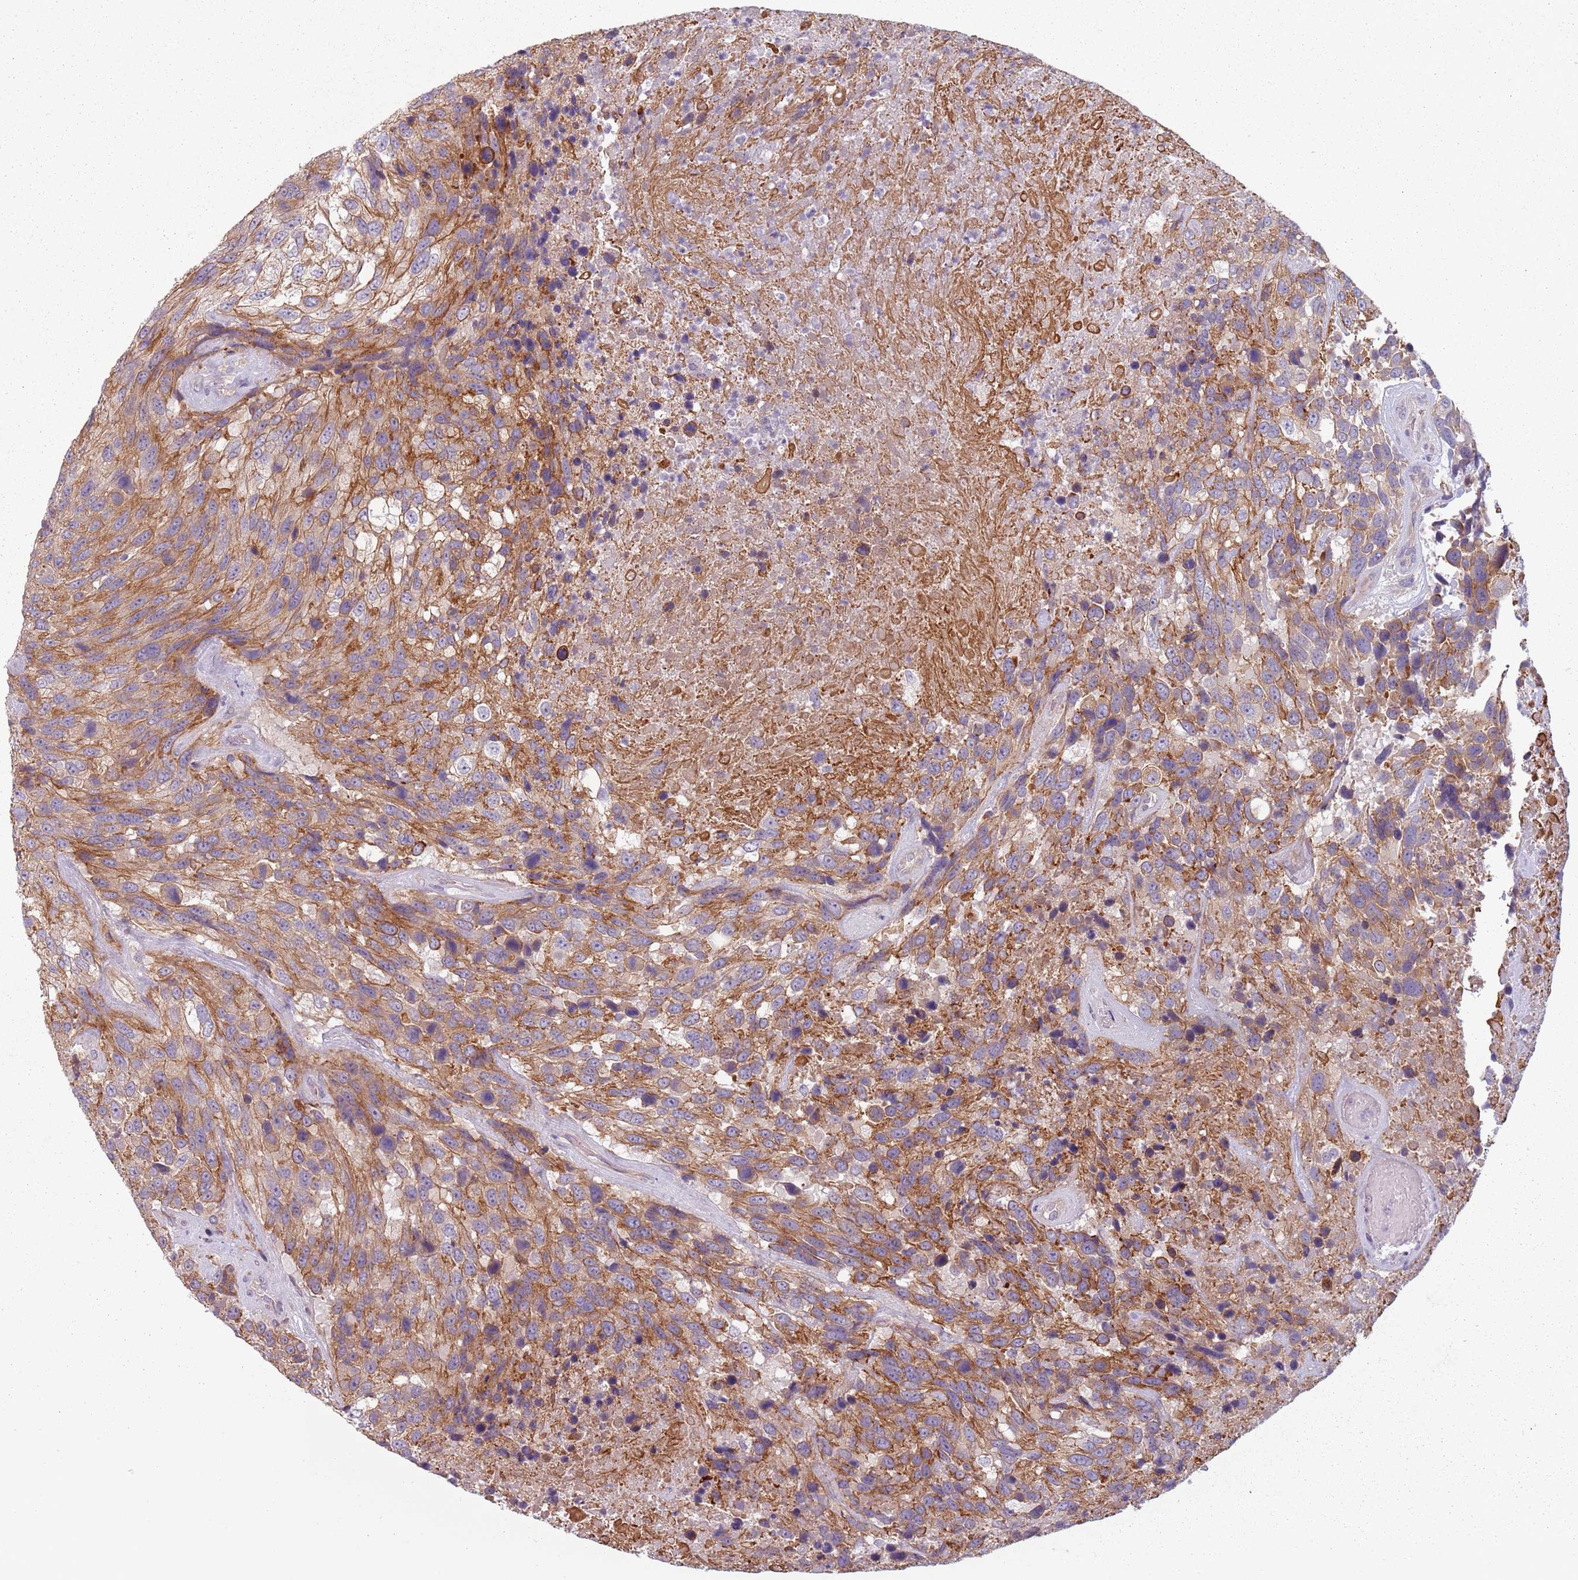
{"staining": {"intensity": "moderate", "quantity": ">75%", "location": "cytoplasmic/membranous"}, "tissue": "urothelial cancer", "cell_type": "Tumor cells", "image_type": "cancer", "snomed": [{"axis": "morphology", "description": "Urothelial carcinoma, High grade"}, {"axis": "topography", "description": "Urinary bladder"}], "caption": "Immunohistochemistry of human high-grade urothelial carcinoma reveals medium levels of moderate cytoplasmic/membranous expression in about >75% of tumor cells.", "gene": "TLCD2", "patient": {"sex": "female", "age": 70}}